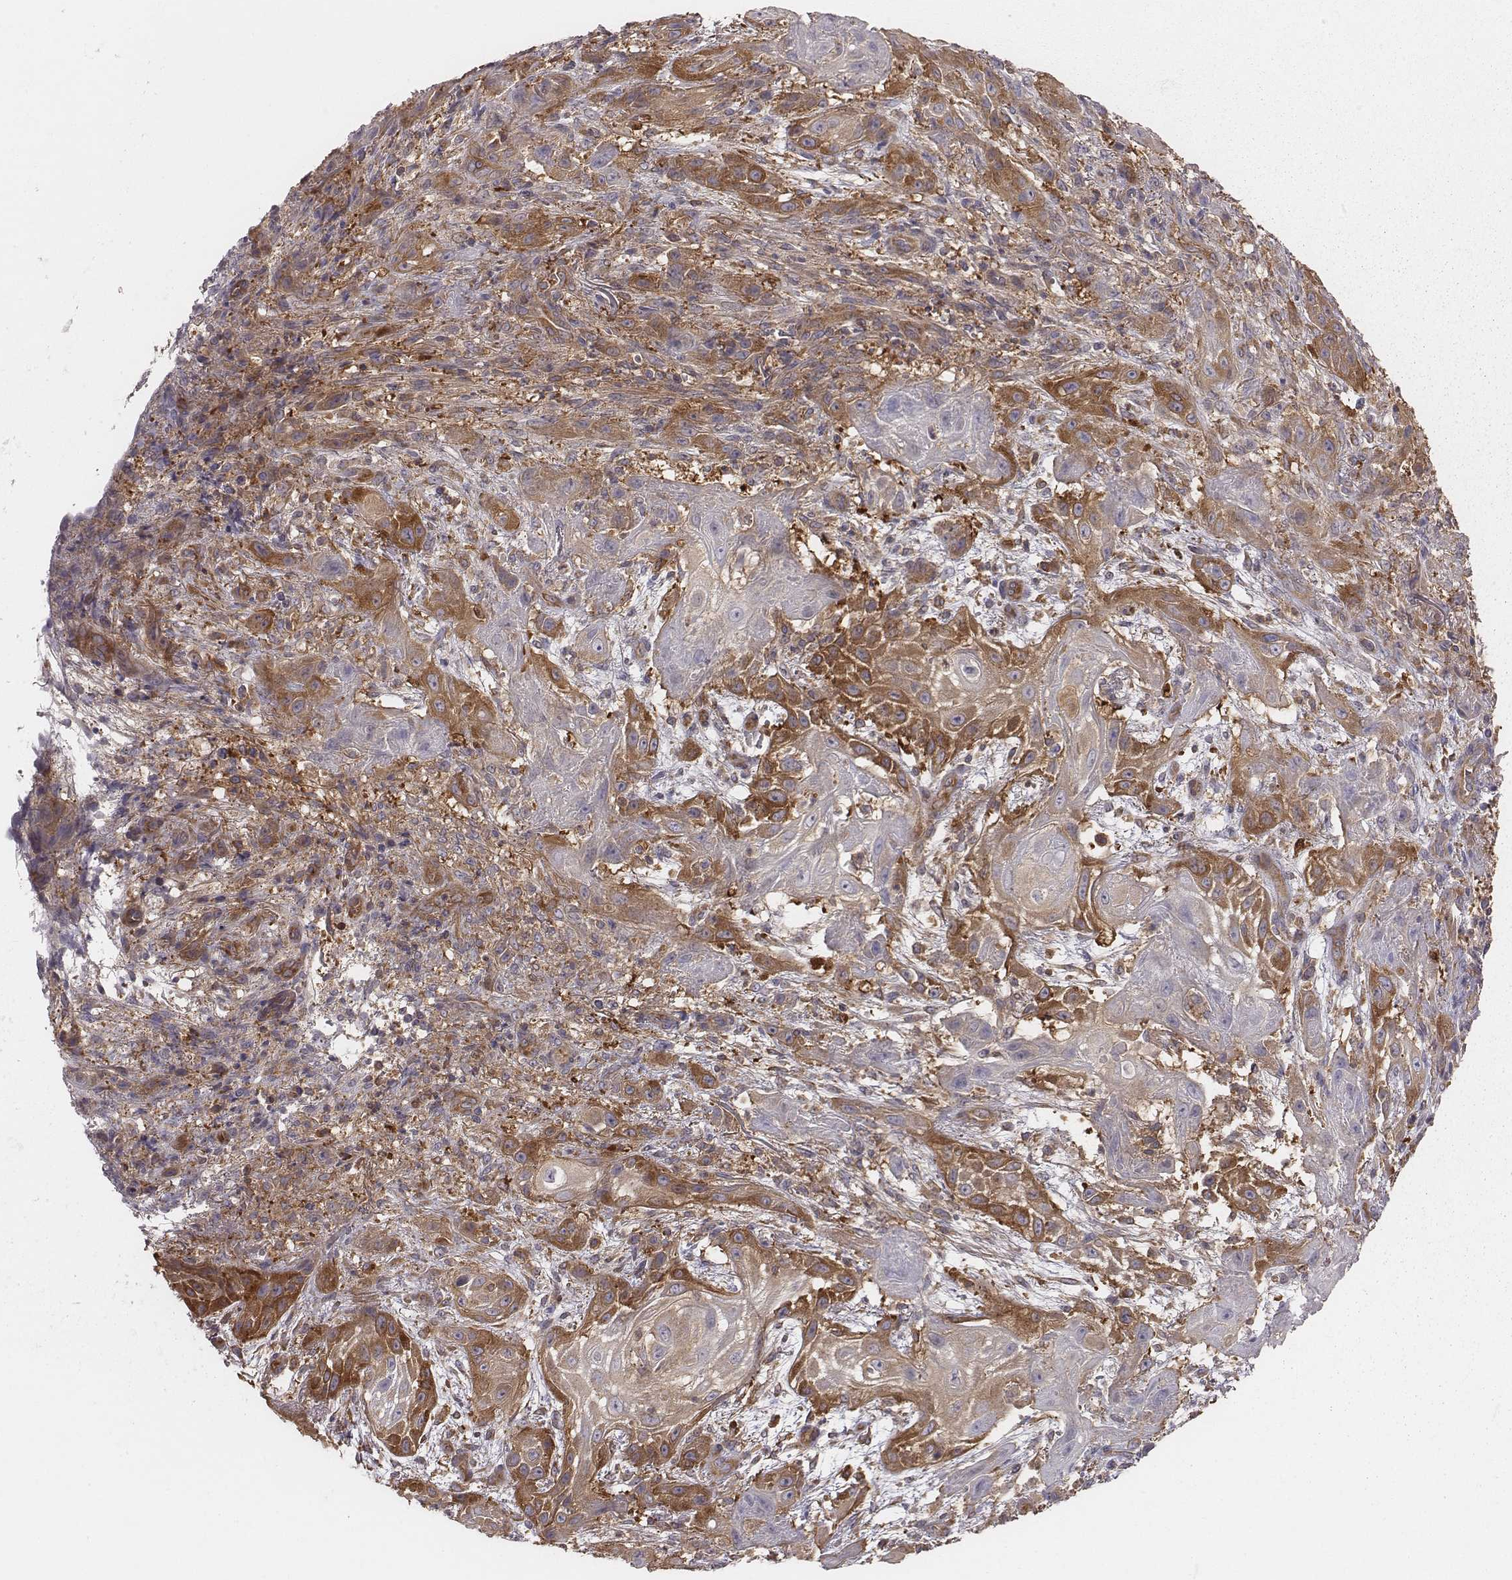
{"staining": {"intensity": "moderate", "quantity": ">75%", "location": "cytoplasmic/membranous"}, "tissue": "skin cancer", "cell_type": "Tumor cells", "image_type": "cancer", "snomed": [{"axis": "morphology", "description": "Squamous cell carcinoma, NOS"}, {"axis": "topography", "description": "Skin"}], "caption": "A high-resolution micrograph shows immunohistochemistry staining of squamous cell carcinoma (skin), which displays moderate cytoplasmic/membranous expression in approximately >75% of tumor cells. The staining was performed using DAB (3,3'-diaminobenzidine) to visualize the protein expression in brown, while the nuclei were stained in blue with hematoxylin (Magnification: 20x).", "gene": "CAD", "patient": {"sex": "male", "age": 62}}